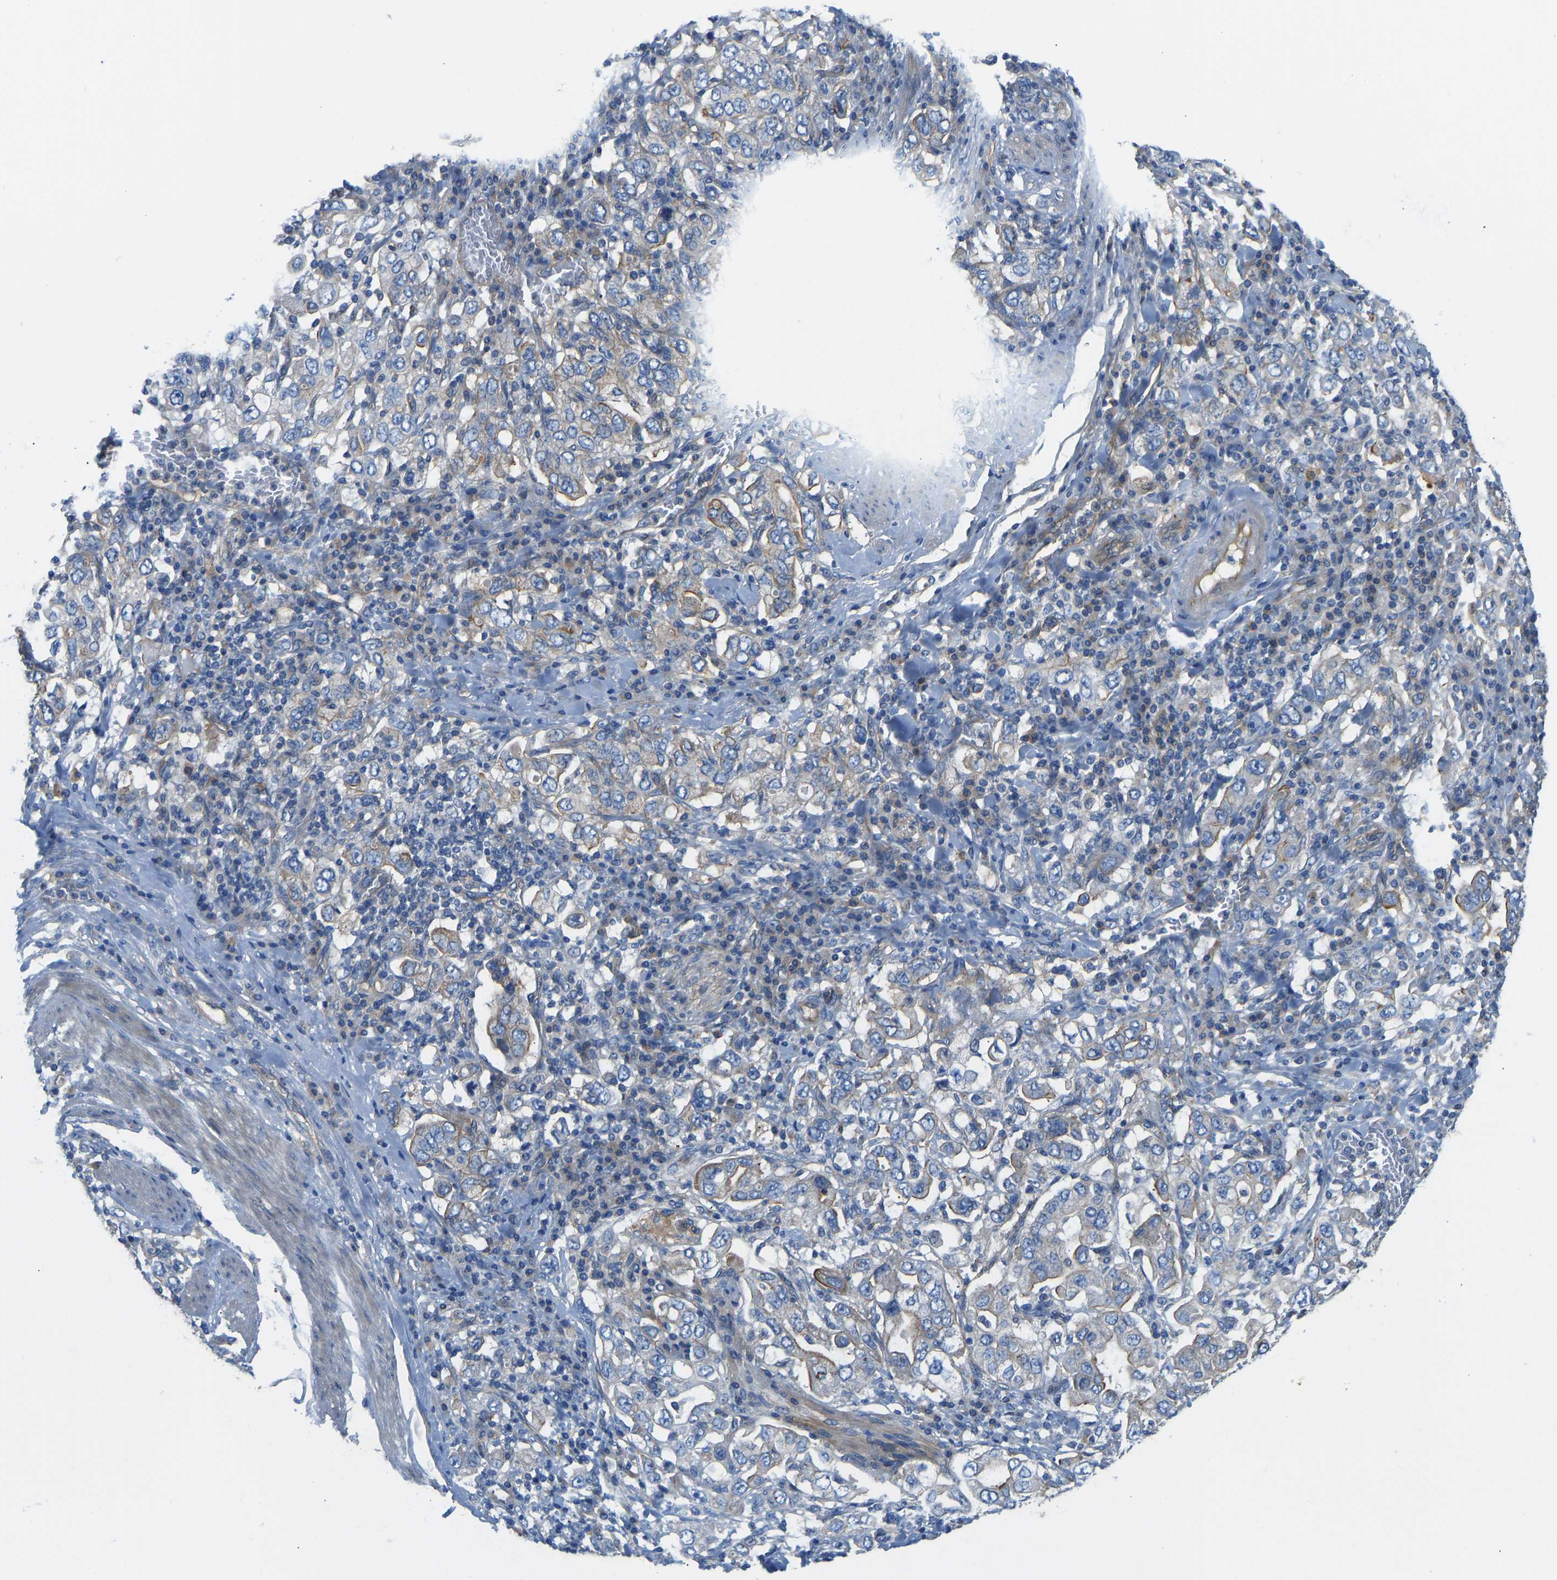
{"staining": {"intensity": "moderate", "quantity": "<25%", "location": "cytoplasmic/membranous"}, "tissue": "stomach cancer", "cell_type": "Tumor cells", "image_type": "cancer", "snomed": [{"axis": "morphology", "description": "Adenocarcinoma, NOS"}, {"axis": "topography", "description": "Stomach, upper"}], "caption": "Stomach cancer was stained to show a protein in brown. There is low levels of moderate cytoplasmic/membranous expression in about <25% of tumor cells. The staining is performed using DAB (3,3'-diaminobenzidine) brown chromogen to label protein expression. The nuclei are counter-stained blue using hematoxylin.", "gene": "CHAD", "patient": {"sex": "male", "age": 62}}